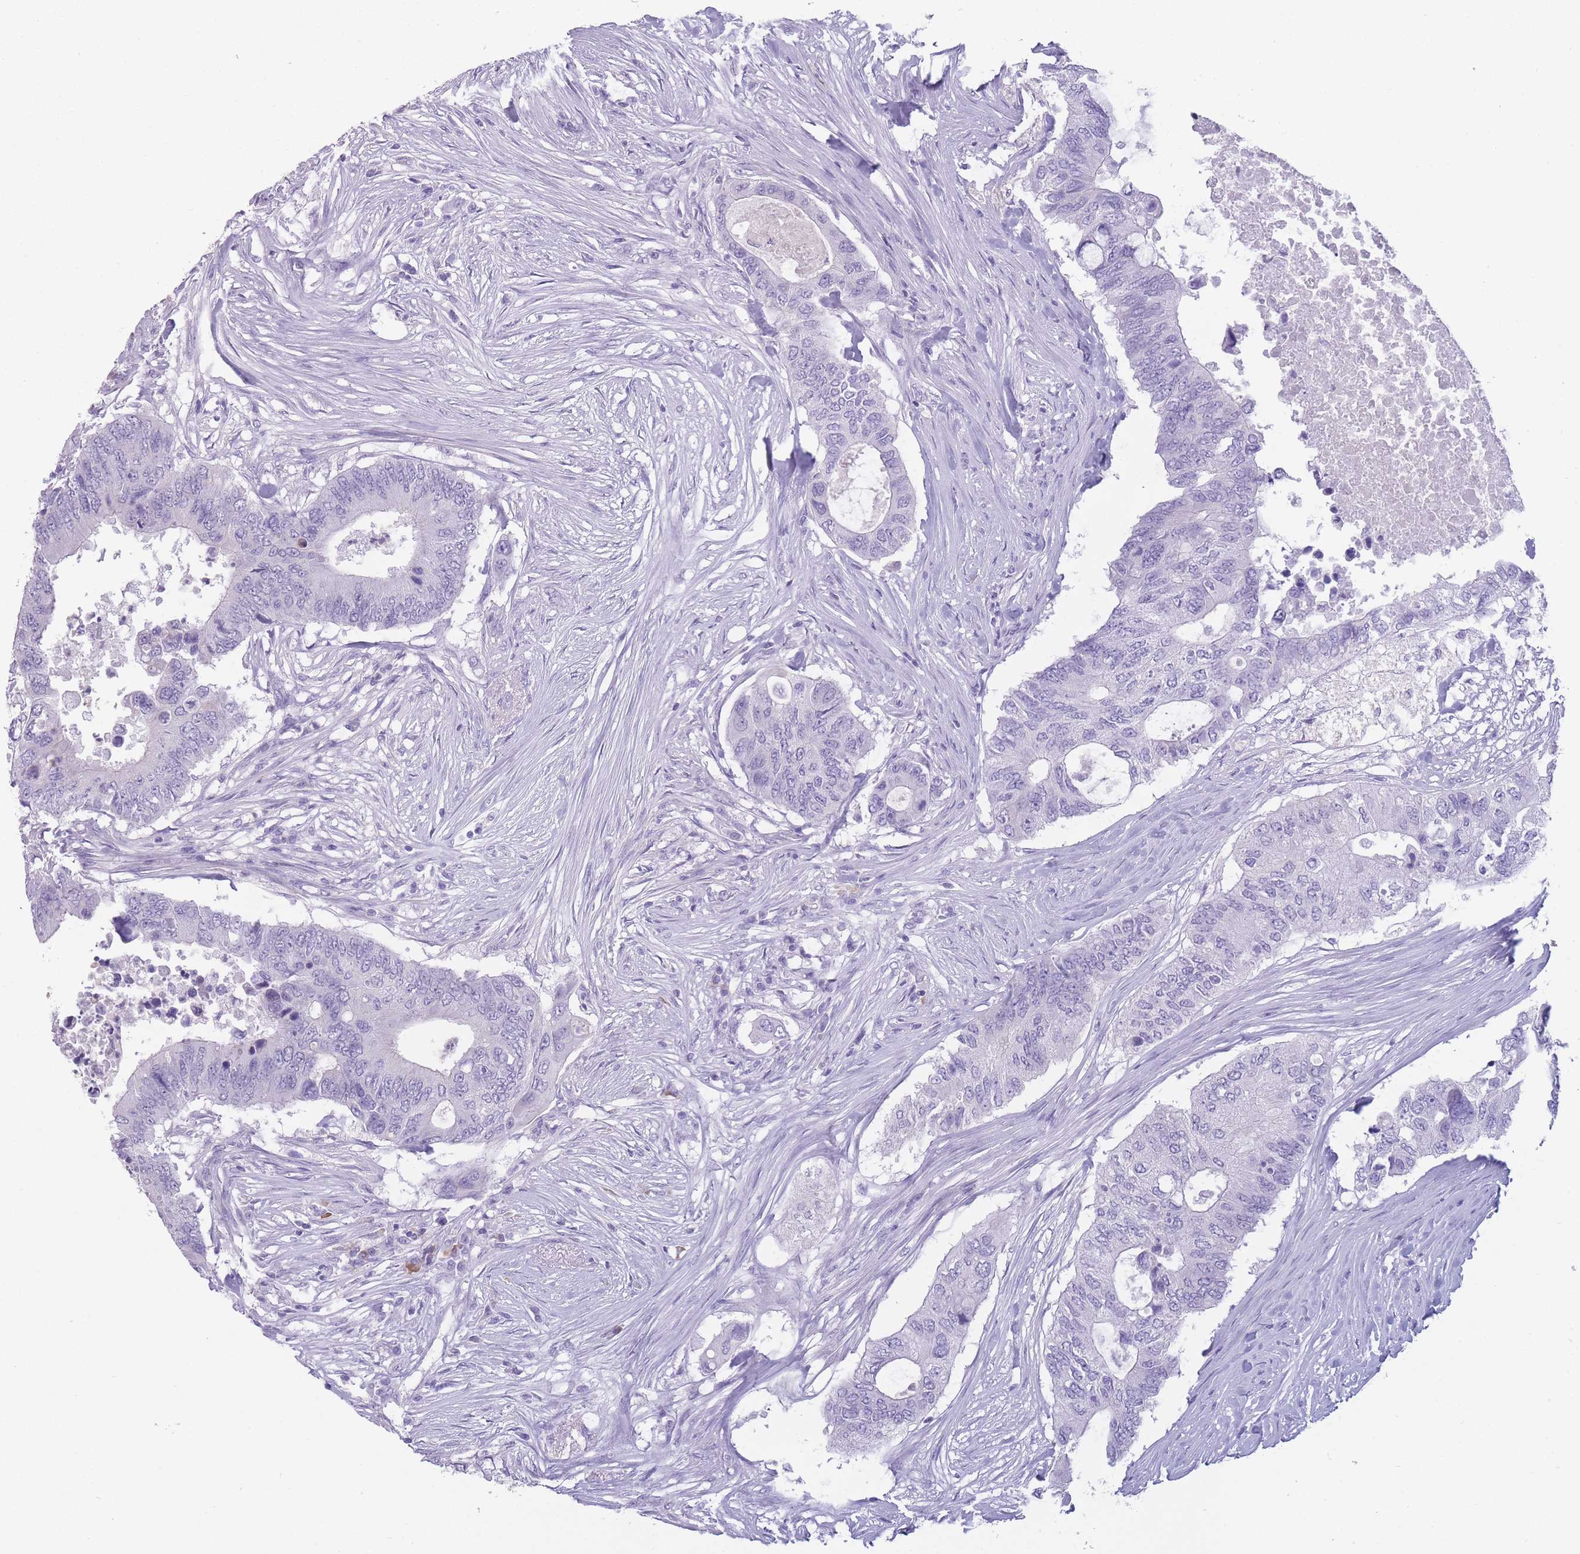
{"staining": {"intensity": "negative", "quantity": "none", "location": "none"}, "tissue": "colorectal cancer", "cell_type": "Tumor cells", "image_type": "cancer", "snomed": [{"axis": "morphology", "description": "Adenocarcinoma, NOS"}, {"axis": "topography", "description": "Colon"}], "caption": "Tumor cells are negative for protein expression in human colorectal adenocarcinoma.", "gene": "DCANP1", "patient": {"sex": "male", "age": 71}}